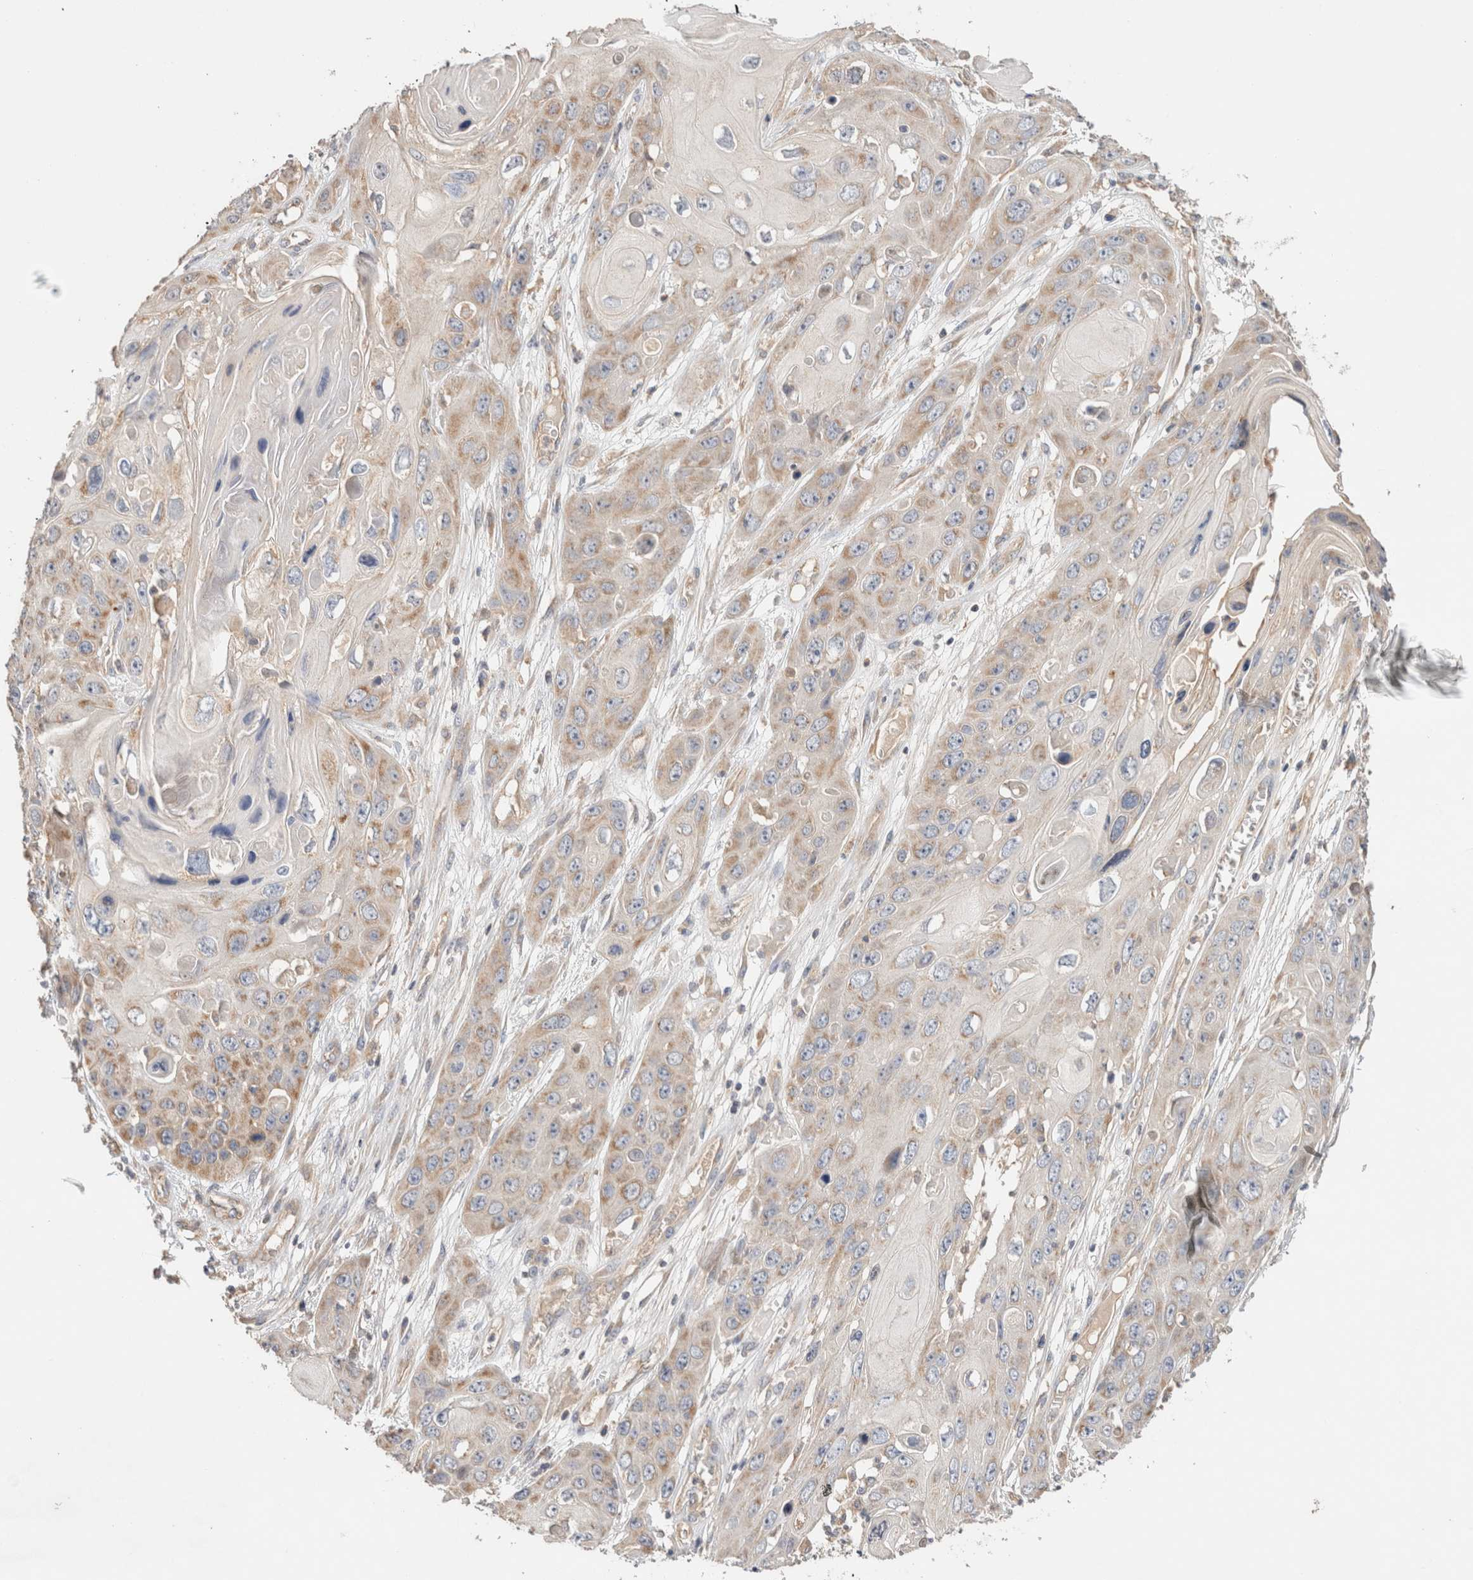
{"staining": {"intensity": "weak", "quantity": "25%-75%", "location": "cytoplasmic/membranous"}, "tissue": "skin cancer", "cell_type": "Tumor cells", "image_type": "cancer", "snomed": [{"axis": "morphology", "description": "Squamous cell carcinoma, NOS"}, {"axis": "topography", "description": "Skin"}], "caption": "Protein expression analysis of skin cancer (squamous cell carcinoma) demonstrates weak cytoplasmic/membranous positivity in approximately 25%-75% of tumor cells.", "gene": "B3GNTL1", "patient": {"sex": "male", "age": 55}}